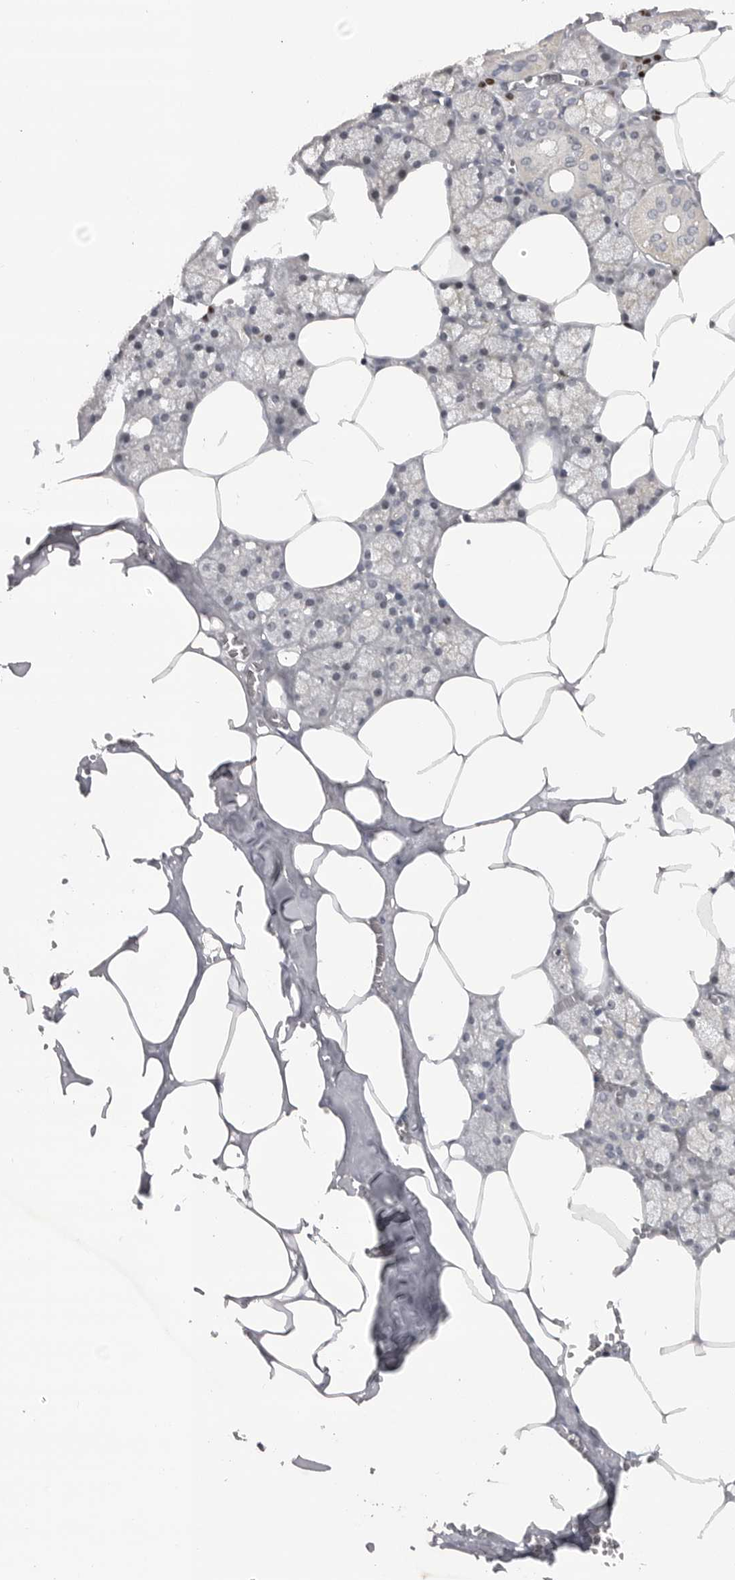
{"staining": {"intensity": "moderate", "quantity": "25%-75%", "location": "cytoplasmic/membranous"}, "tissue": "salivary gland", "cell_type": "Glandular cells", "image_type": "normal", "snomed": [{"axis": "morphology", "description": "Normal tissue, NOS"}, {"axis": "topography", "description": "Salivary gland"}], "caption": "Salivary gland stained with immunohistochemistry (IHC) displays moderate cytoplasmic/membranous staining in about 25%-75% of glandular cells.", "gene": "CEP295NL", "patient": {"sex": "male", "age": 62}}